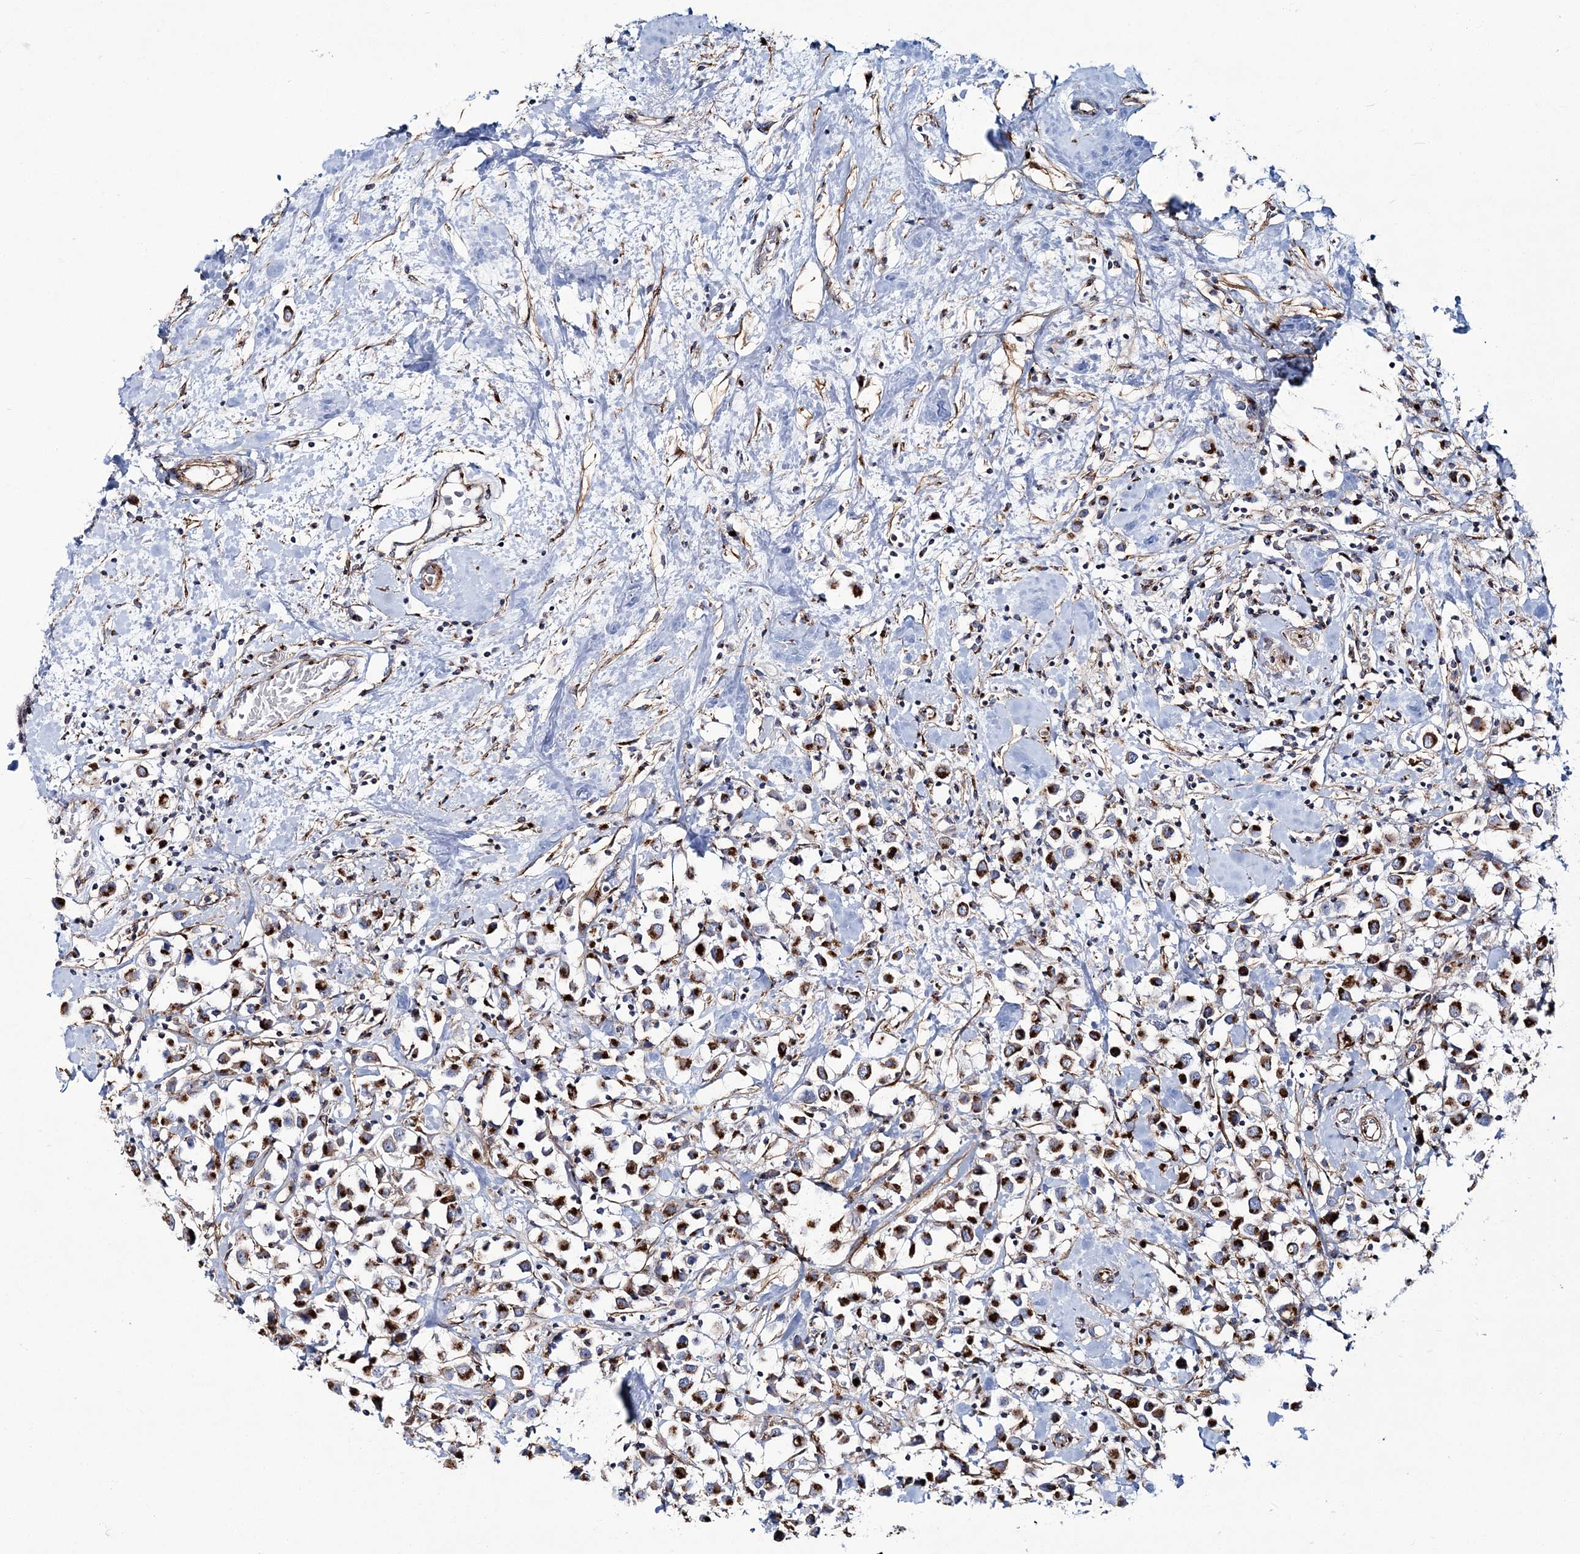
{"staining": {"intensity": "strong", "quantity": ">75%", "location": "cytoplasmic/membranous"}, "tissue": "breast cancer", "cell_type": "Tumor cells", "image_type": "cancer", "snomed": [{"axis": "morphology", "description": "Duct carcinoma"}, {"axis": "topography", "description": "Breast"}], "caption": "Immunohistochemistry of breast intraductal carcinoma exhibits high levels of strong cytoplasmic/membranous positivity in approximately >75% of tumor cells. (DAB IHC, brown staining for protein, blue staining for nuclei).", "gene": "MAN1A2", "patient": {"sex": "female", "age": 61}}